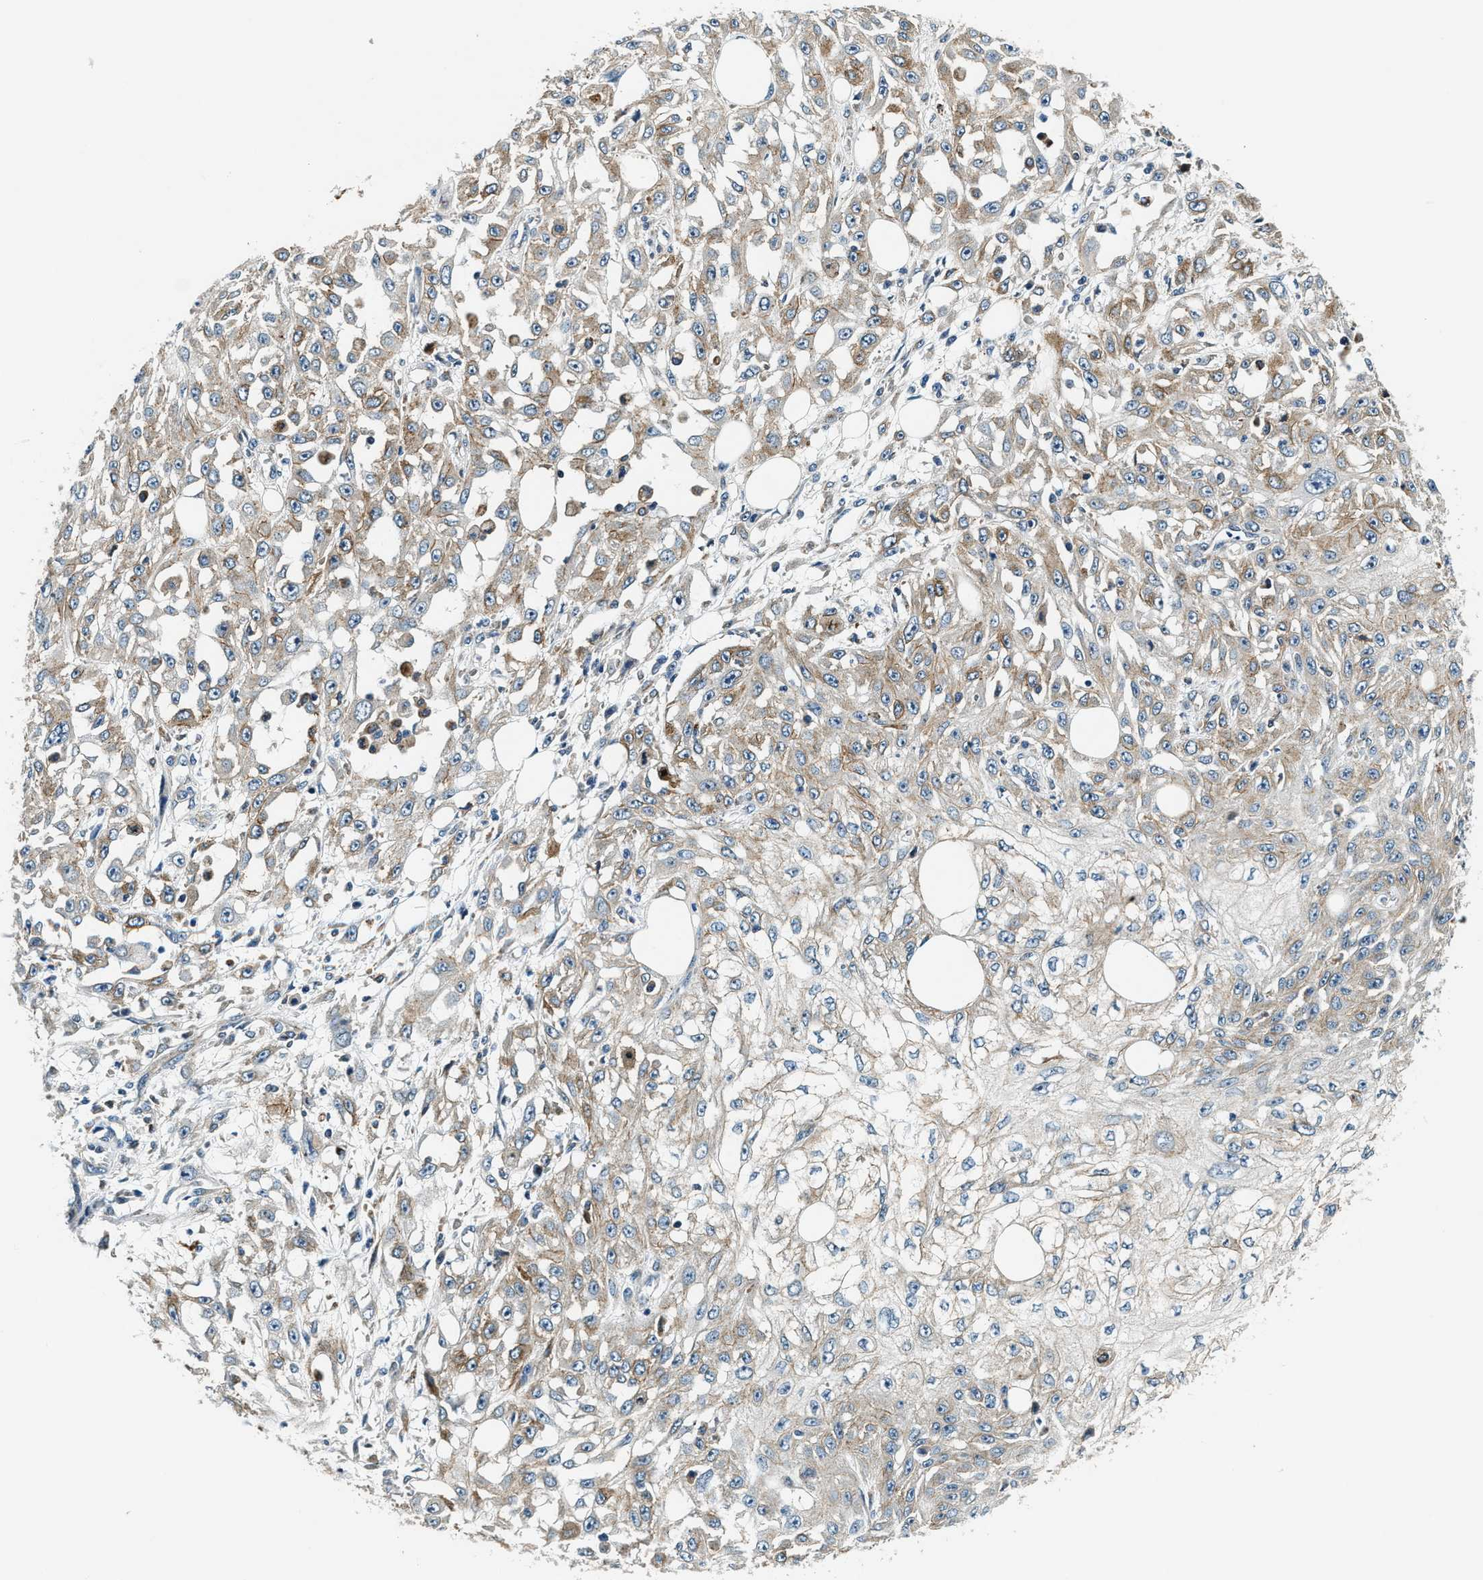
{"staining": {"intensity": "weak", "quantity": ">75%", "location": "cytoplasmic/membranous"}, "tissue": "skin cancer", "cell_type": "Tumor cells", "image_type": "cancer", "snomed": [{"axis": "morphology", "description": "Squamous cell carcinoma, NOS"}, {"axis": "morphology", "description": "Squamous cell carcinoma, metastatic, NOS"}, {"axis": "topography", "description": "Skin"}, {"axis": "topography", "description": "Lymph node"}], "caption": "Human skin squamous cell carcinoma stained with a brown dye shows weak cytoplasmic/membranous positive positivity in about >75% of tumor cells.", "gene": "C2orf66", "patient": {"sex": "male", "age": 75}}